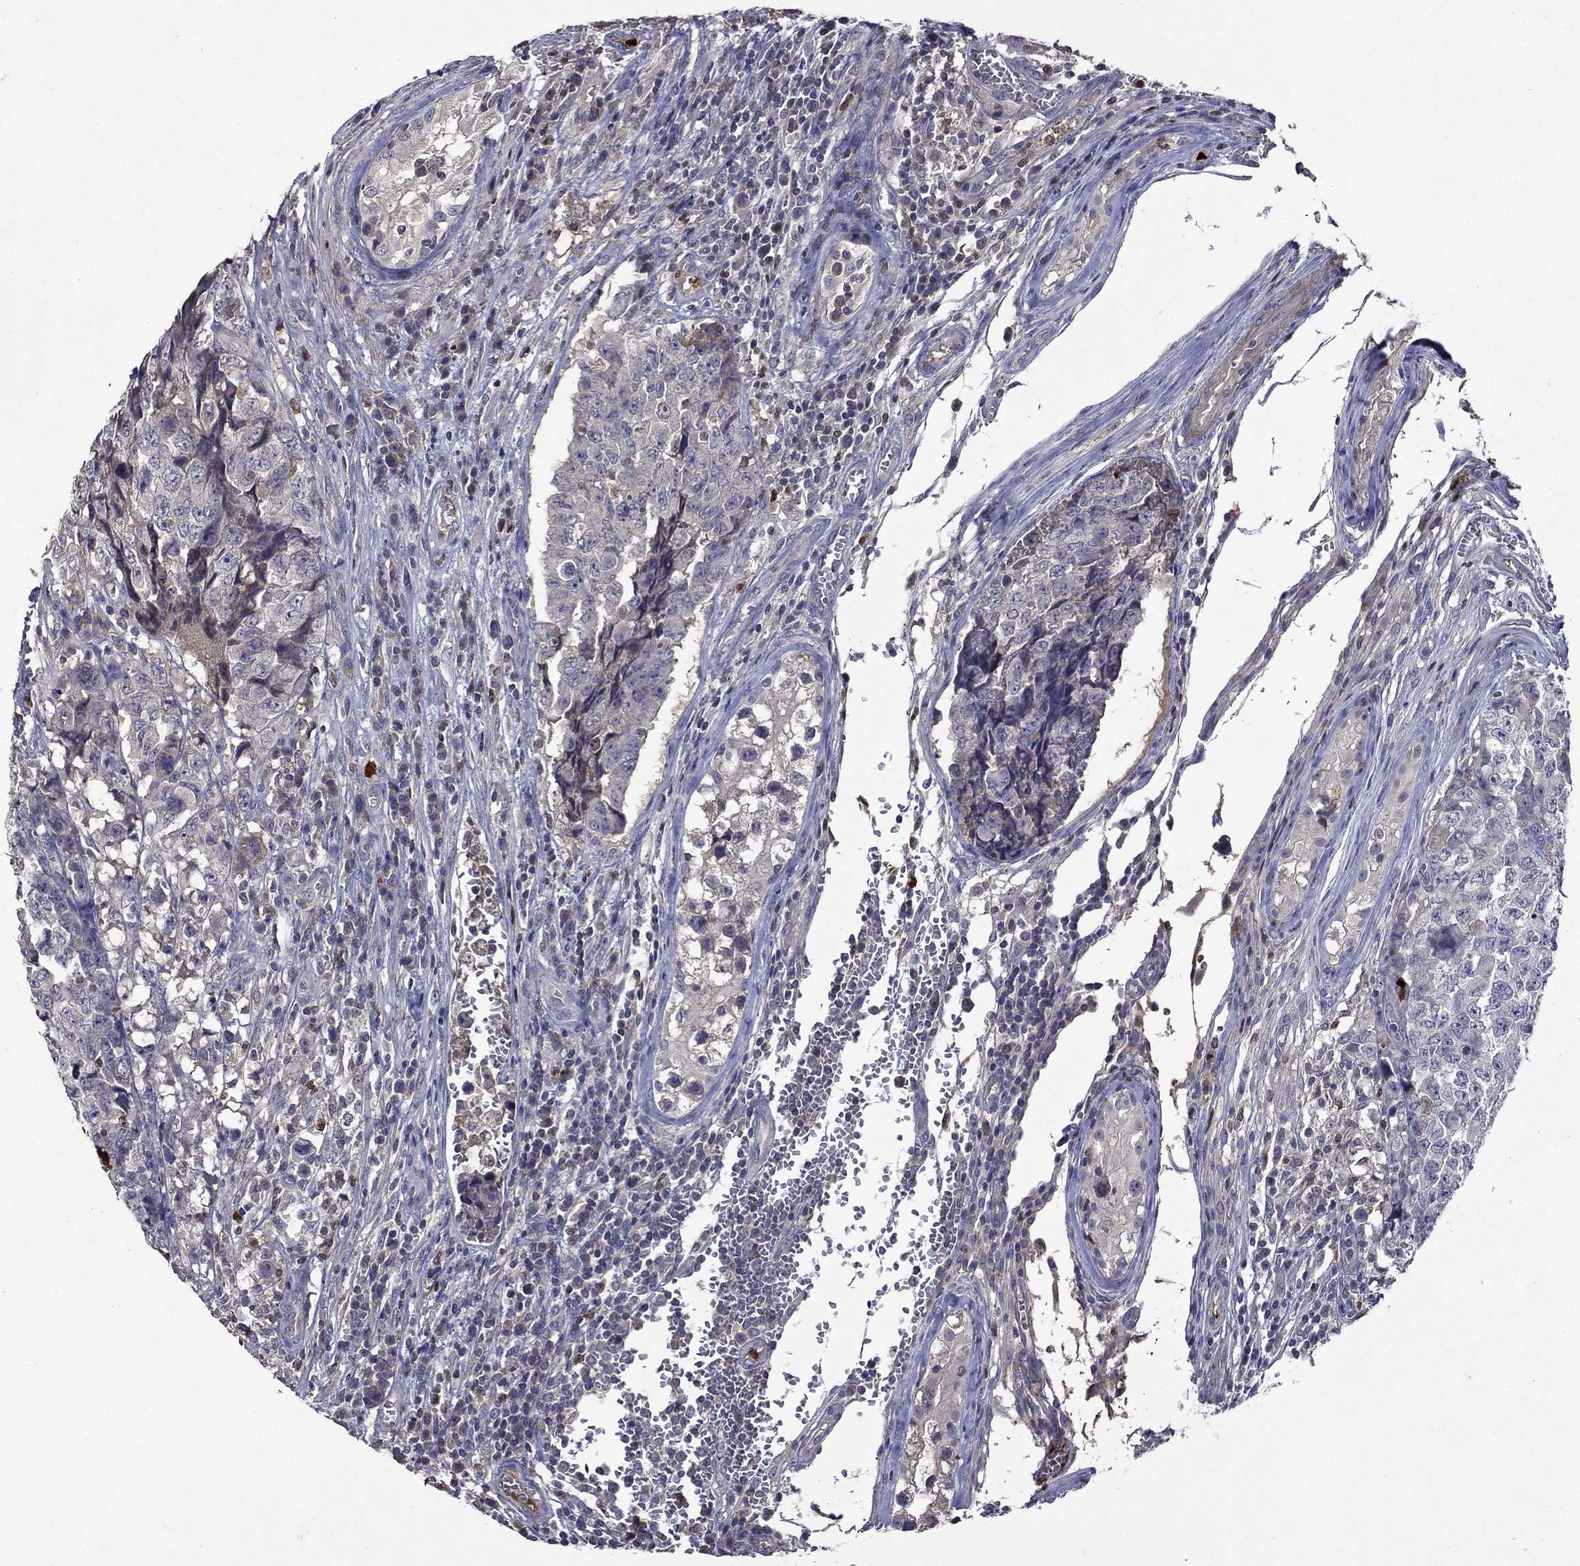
{"staining": {"intensity": "negative", "quantity": "none", "location": "none"}, "tissue": "testis cancer", "cell_type": "Tumor cells", "image_type": "cancer", "snomed": [{"axis": "morphology", "description": "Carcinoma, Embryonal, NOS"}, {"axis": "topography", "description": "Testis"}], "caption": "A high-resolution micrograph shows immunohistochemistry (IHC) staining of testis embryonal carcinoma, which exhibits no significant staining in tumor cells.", "gene": "SATB1", "patient": {"sex": "male", "age": 23}}